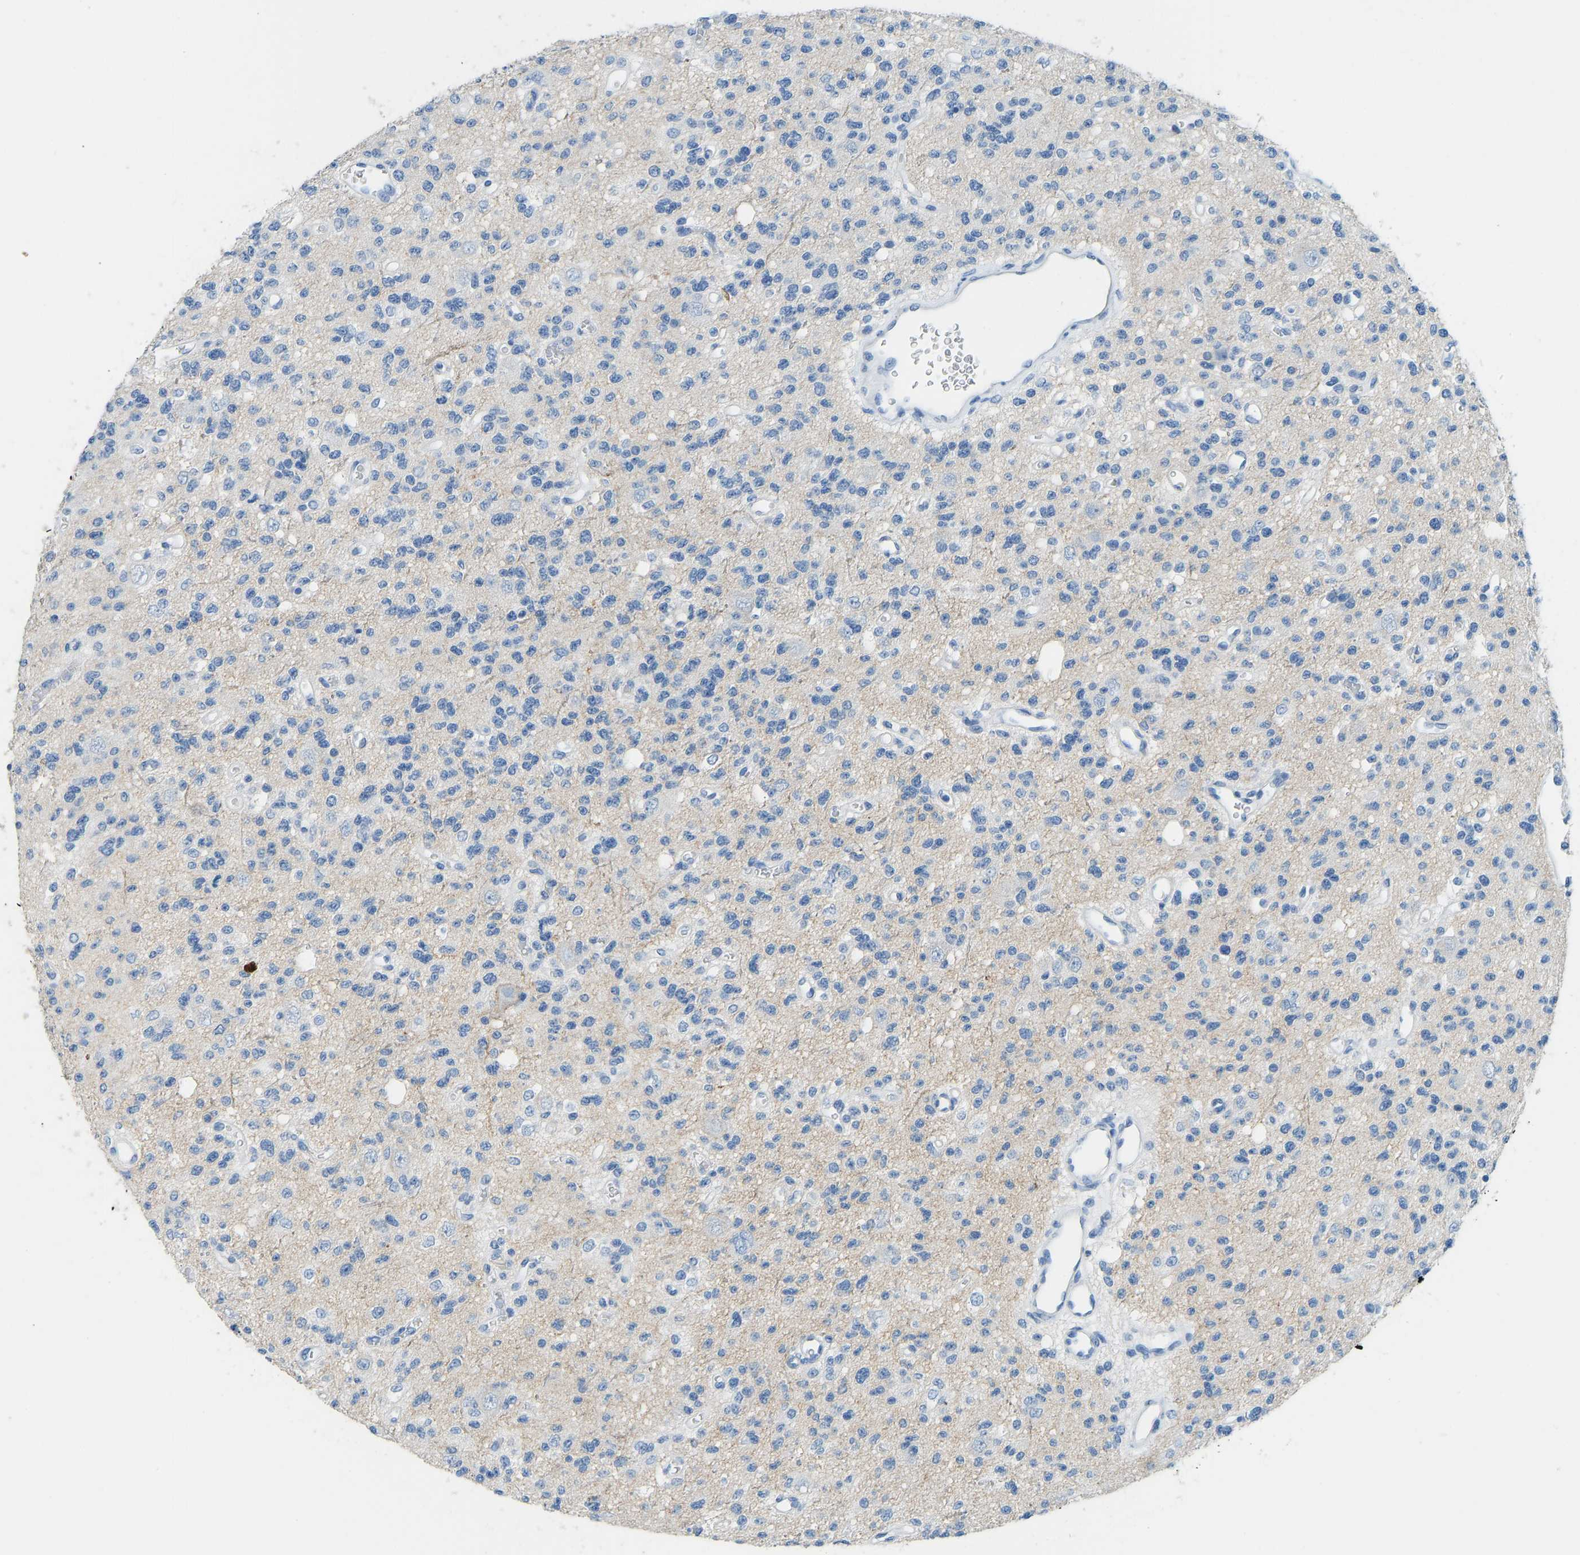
{"staining": {"intensity": "negative", "quantity": "none", "location": "none"}, "tissue": "glioma", "cell_type": "Tumor cells", "image_type": "cancer", "snomed": [{"axis": "morphology", "description": "Glioma, malignant, Low grade"}, {"axis": "topography", "description": "Brain"}], "caption": "A histopathology image of malignant low-grade glioma stained for a protein demonstrates no brown staining in tumor cells. Nuclei are stained in blue.", "gene": "ATP1A1", "patient": {"sex": "male", "age": 38}}